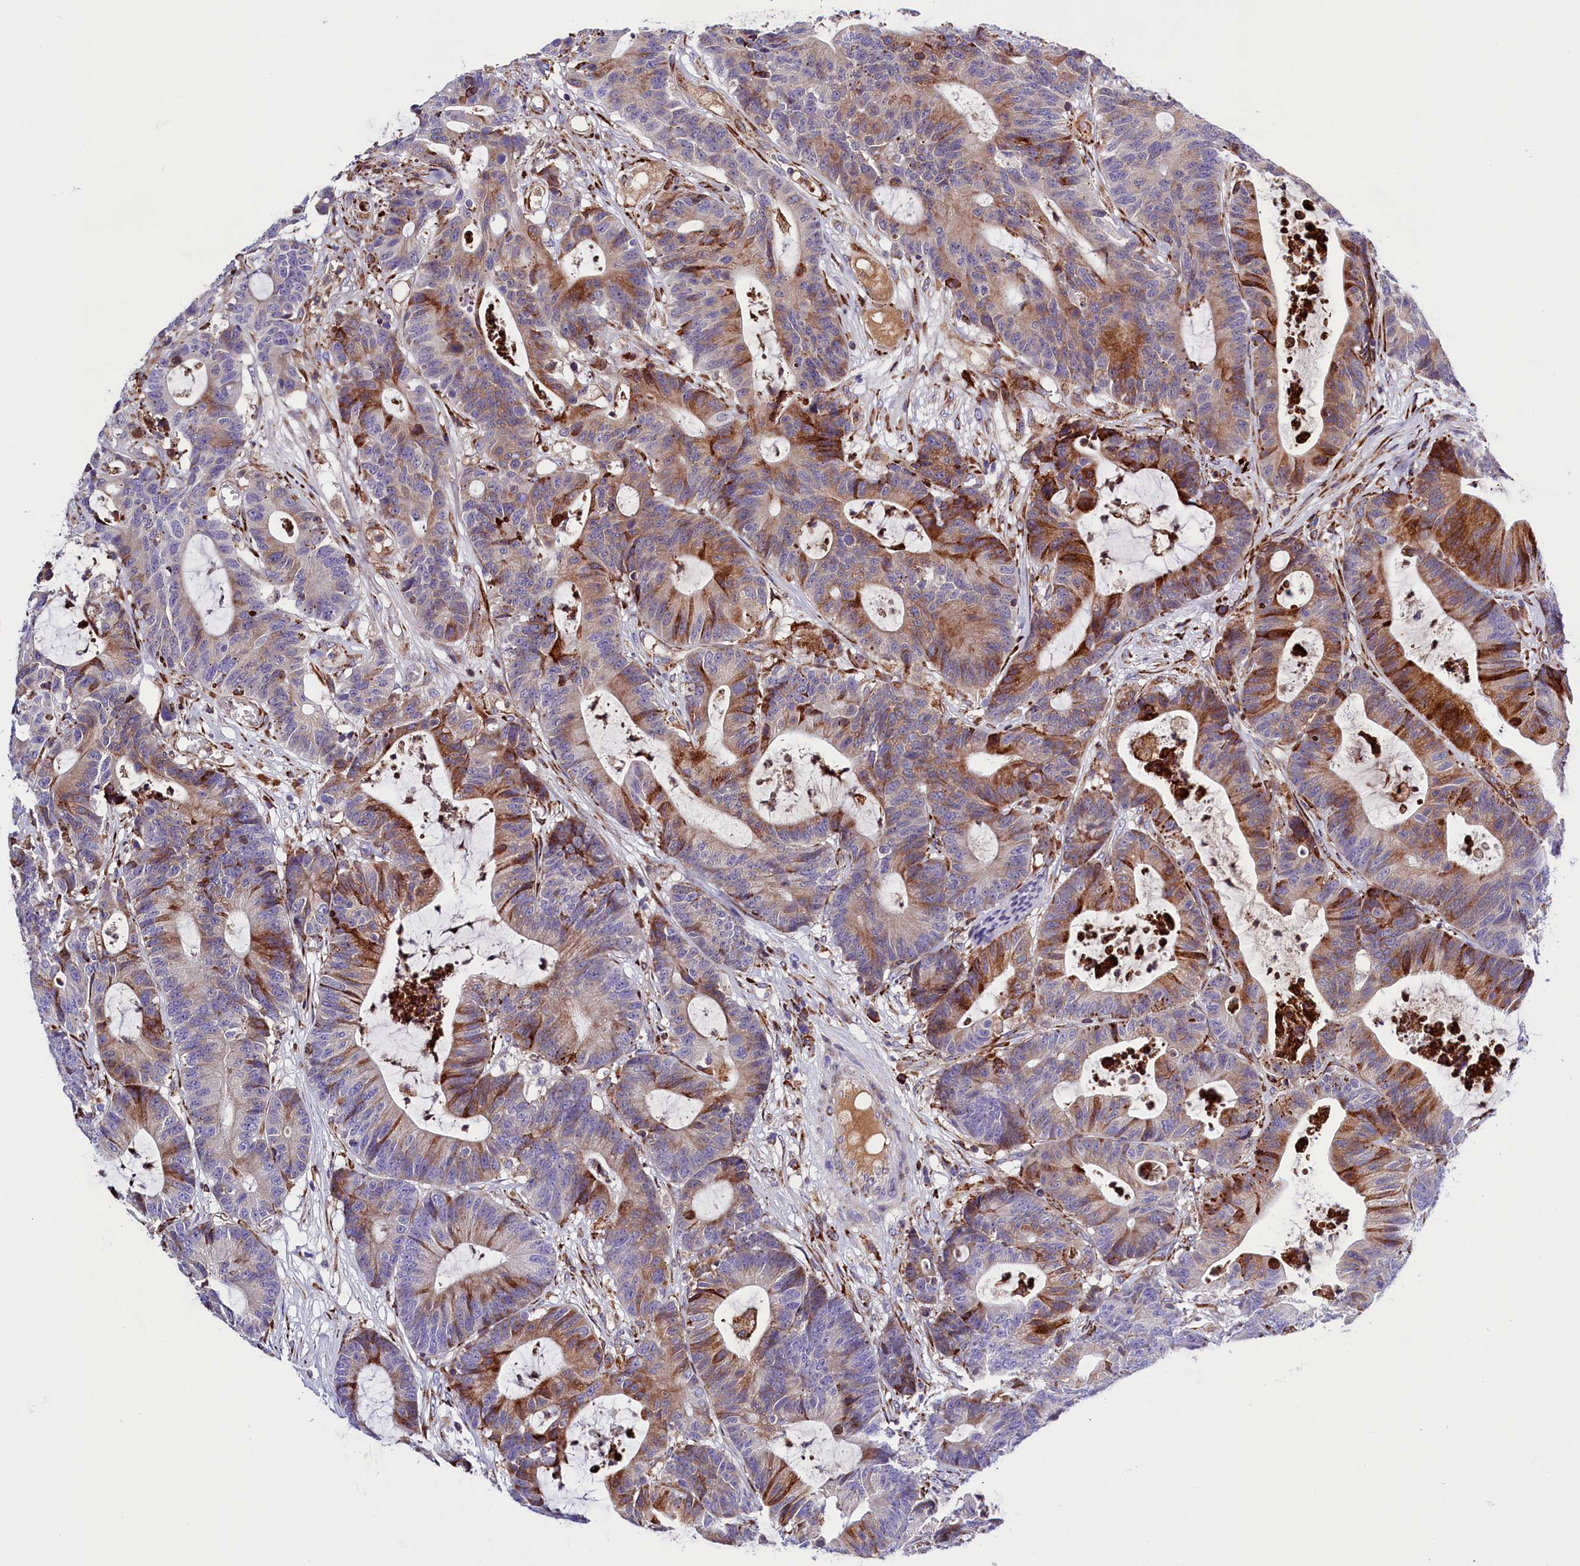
{"staining": {"intensity": "moderate", "quantity": "25%-75%", "location": "cytoplasmic/membranous"}, "tissue": "colorectal cancer", "cell_type": "Tumor cells", "image_type": "cancer", "snomed": [{"axis": "morphology", "description": "Adenocarcinoma, NOS"}, {"axis": "topography", "description": "Colon"}], "caption": "A high-resolution image shows immunohistochemistry (IHC) staining of colorectal cancer (adenocarcinoma), which shows moderate cytoplasmic/membranous staining in approximately 25%-75% of tumor cells.", "gene": "CMTR2", "patient": {"sex": "female", "age": 84}}